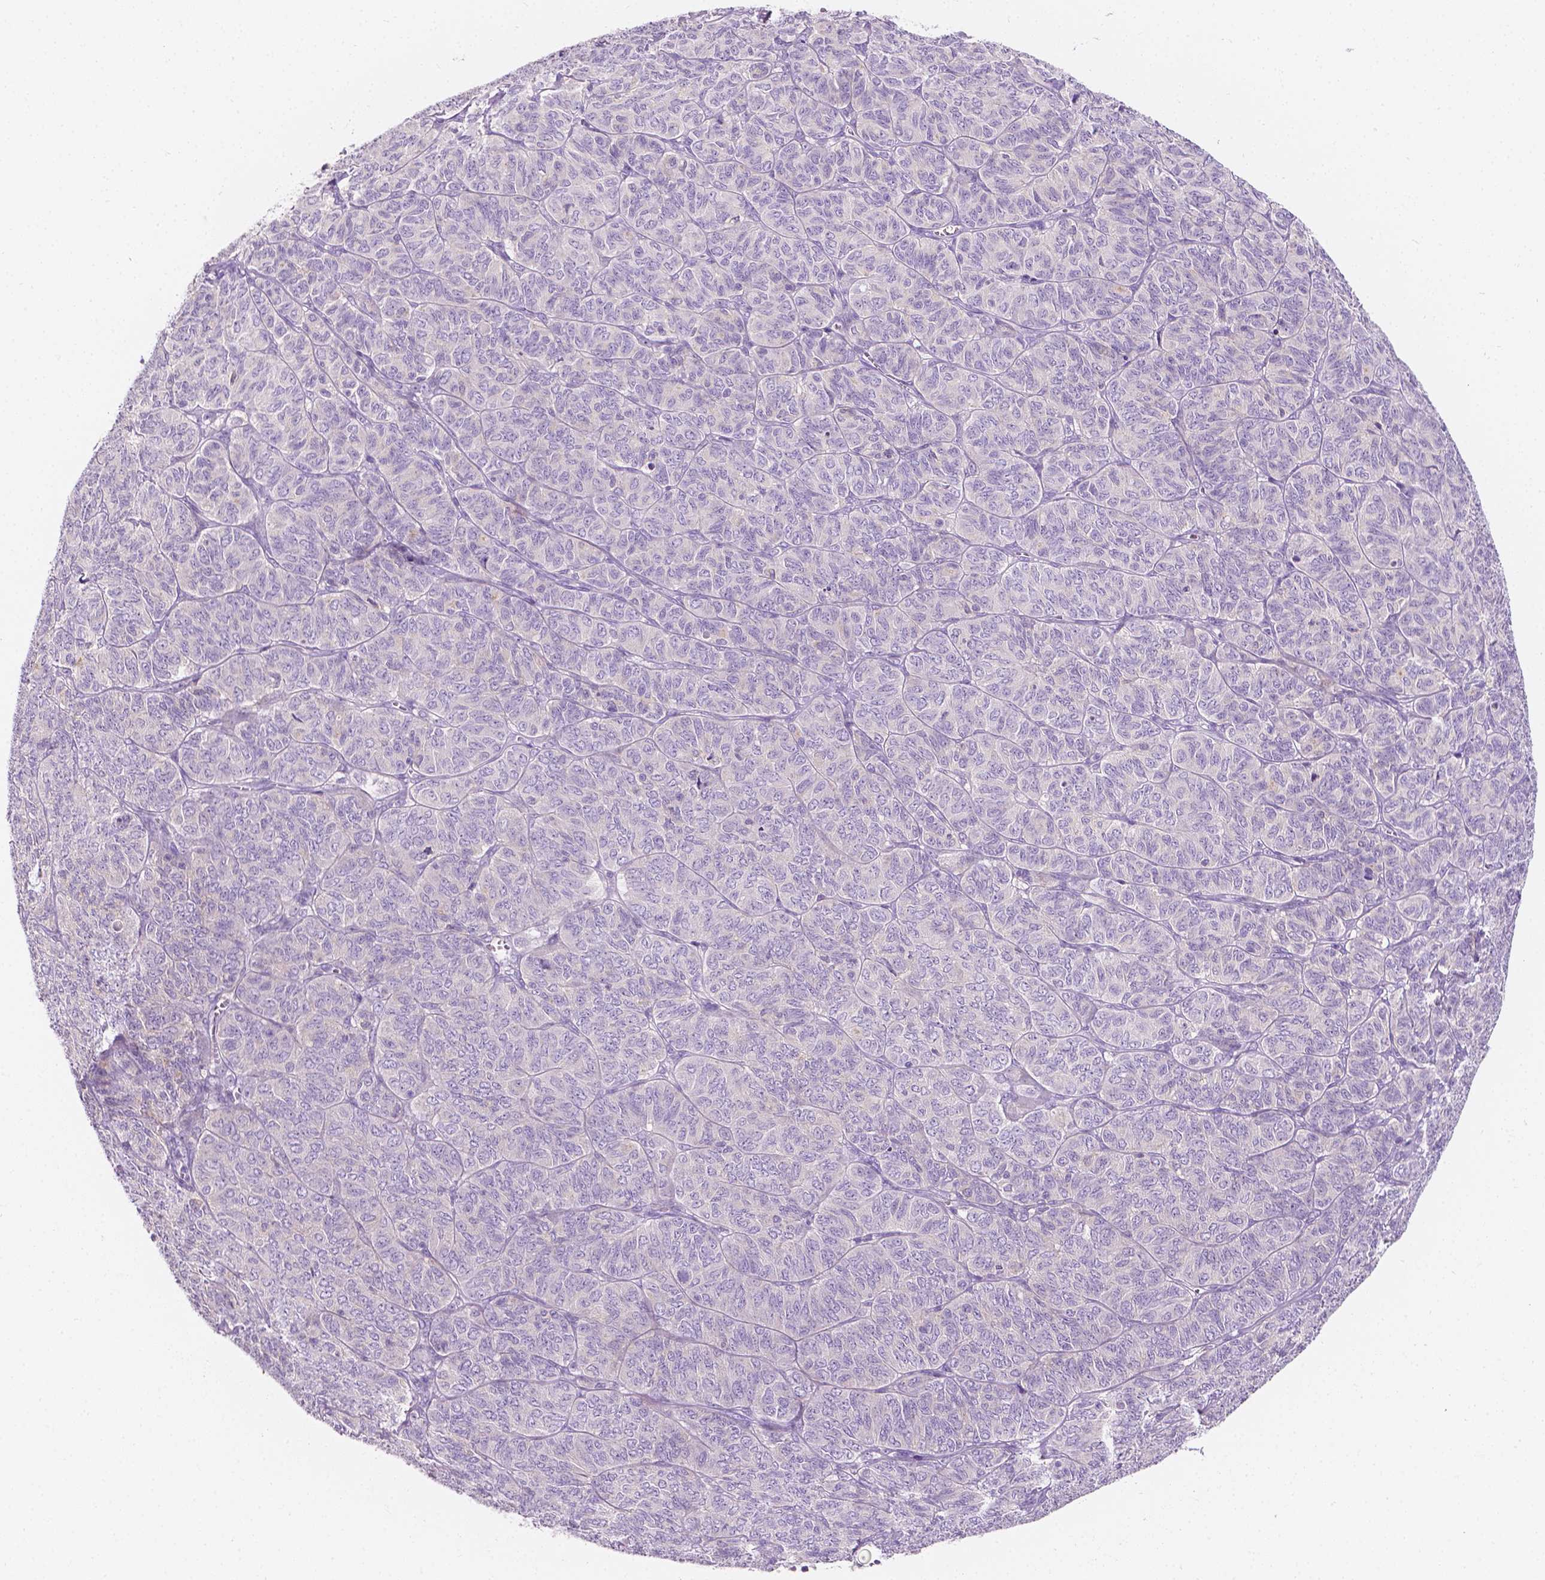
{"staining": {"intensity": "negative", "quantity": "none", "location": "none"}, "tissue": "ovarian cancer", "cell_type": "Tumor cells", "image_type": "cancer", "snomed": [{"axis": "morphology", "description": "Carcinoma, endometroid"}, {"axis": "topography", "description": "Ovary"}], "caption": "Immunohistochemistry (IHC) of human ovarian cancer (endometroid carcinoma) reveals no staining in tumor cells. Nuclei are stained in blue.", "gene": "SIRT2", "patient": {"sex": "female", "age": 80}}